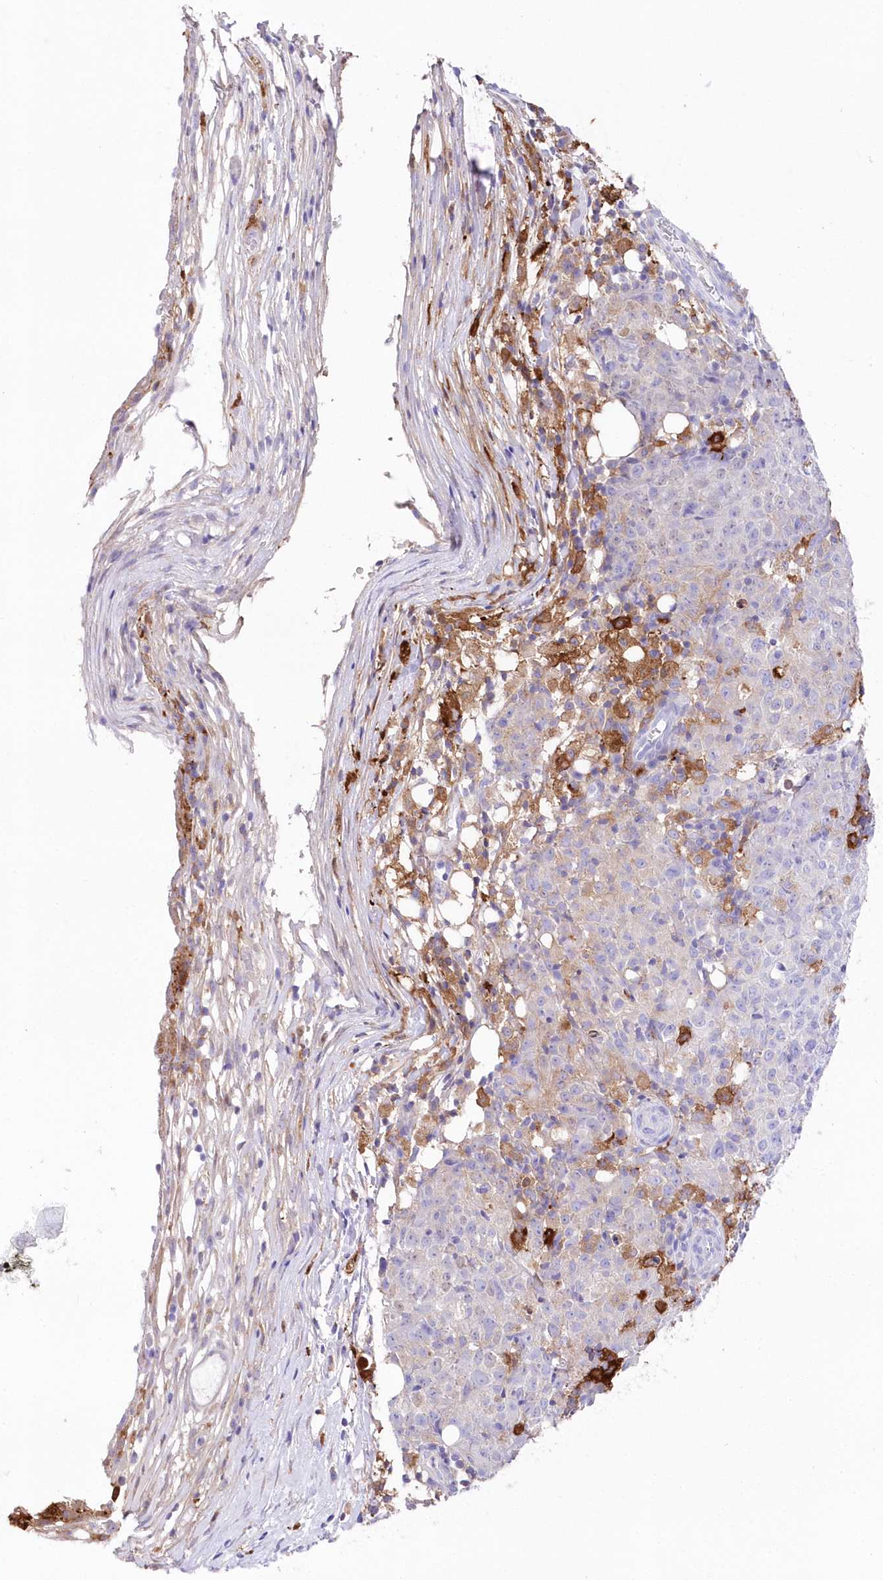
{"staining": {"intensity": "negative", "quantity": "none", "location": "none"}, "tissue": "ovarian cancer", "cell_type": "Tumor cells", "image_type": "cancer", "snomed": [{"axis": "morphology", "description": "Carcinoma, endometroid"}, {"axis": "topography", "description": "Ovary"}], "caption": "An immunohistochemistry micrograph of ovarian endometroid carcinoma is shown. There is no staining in tumor cells of ovarian endometroid carcinoma.", "gene": "DNAJC19", "patient": {"sex": "female", "age": 42}}